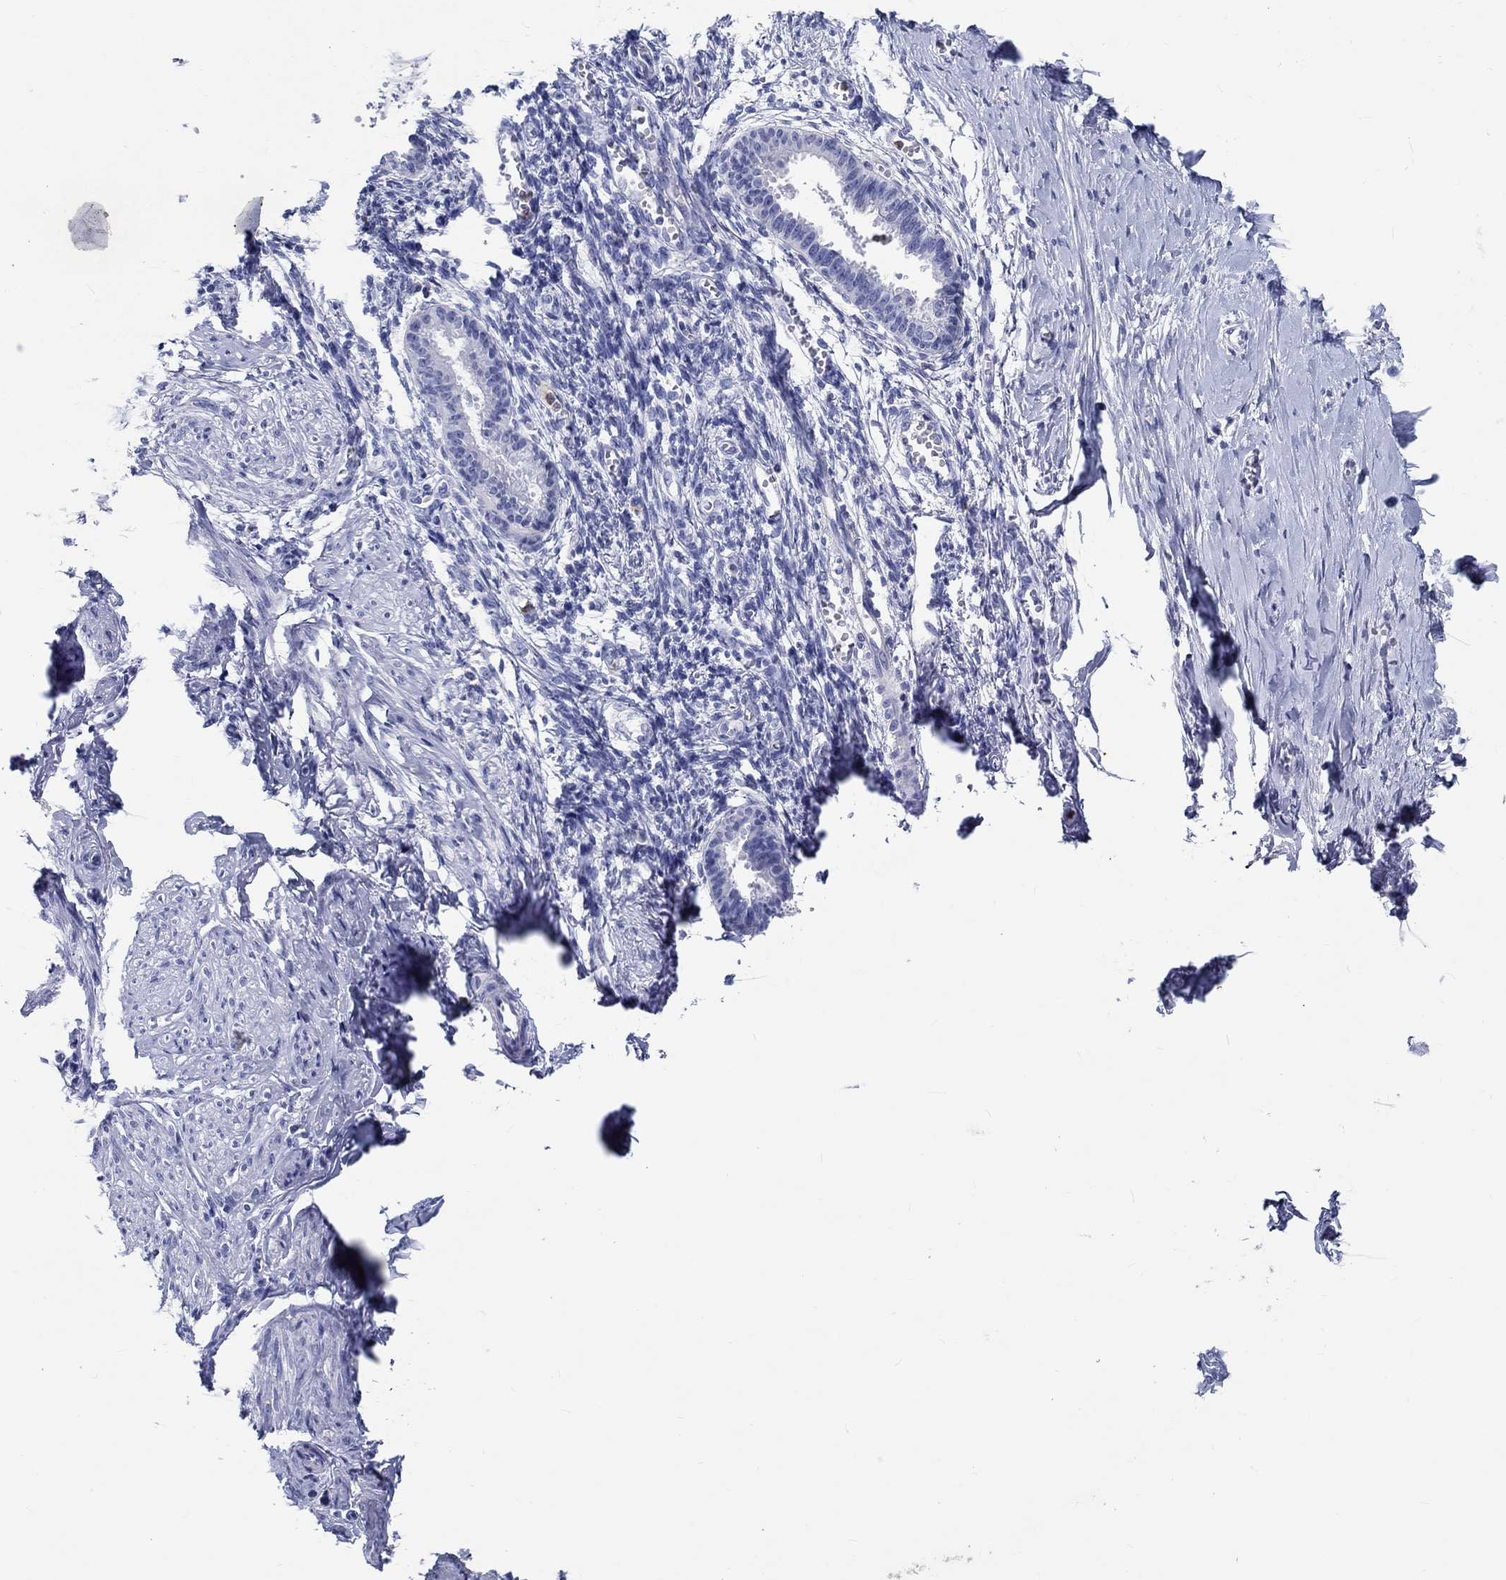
{"staining": {"intensity": "negative", "quantity": "none", "location": "none"}, "tissue": "endometrium", "cell_type": "Cells in endometrial stroma", "image_type": "normal", "snomed": [{"axis": "morphology", "description": "Normal tissue, NOS"}, {"axis": "topography", "description": "Cervix"}, {"axis": "topography", "description": "Endometrium"}], "caption": "Immunohistochemistry (IHC) micrograph of benign endometrium: human endometrium stained with DAB (3,3'-diaminobenzidine) shows no significant protein staining in cells in endometrial stroma.", "gene": "EPX", "patient": {"sex": "female", "age": 37}}